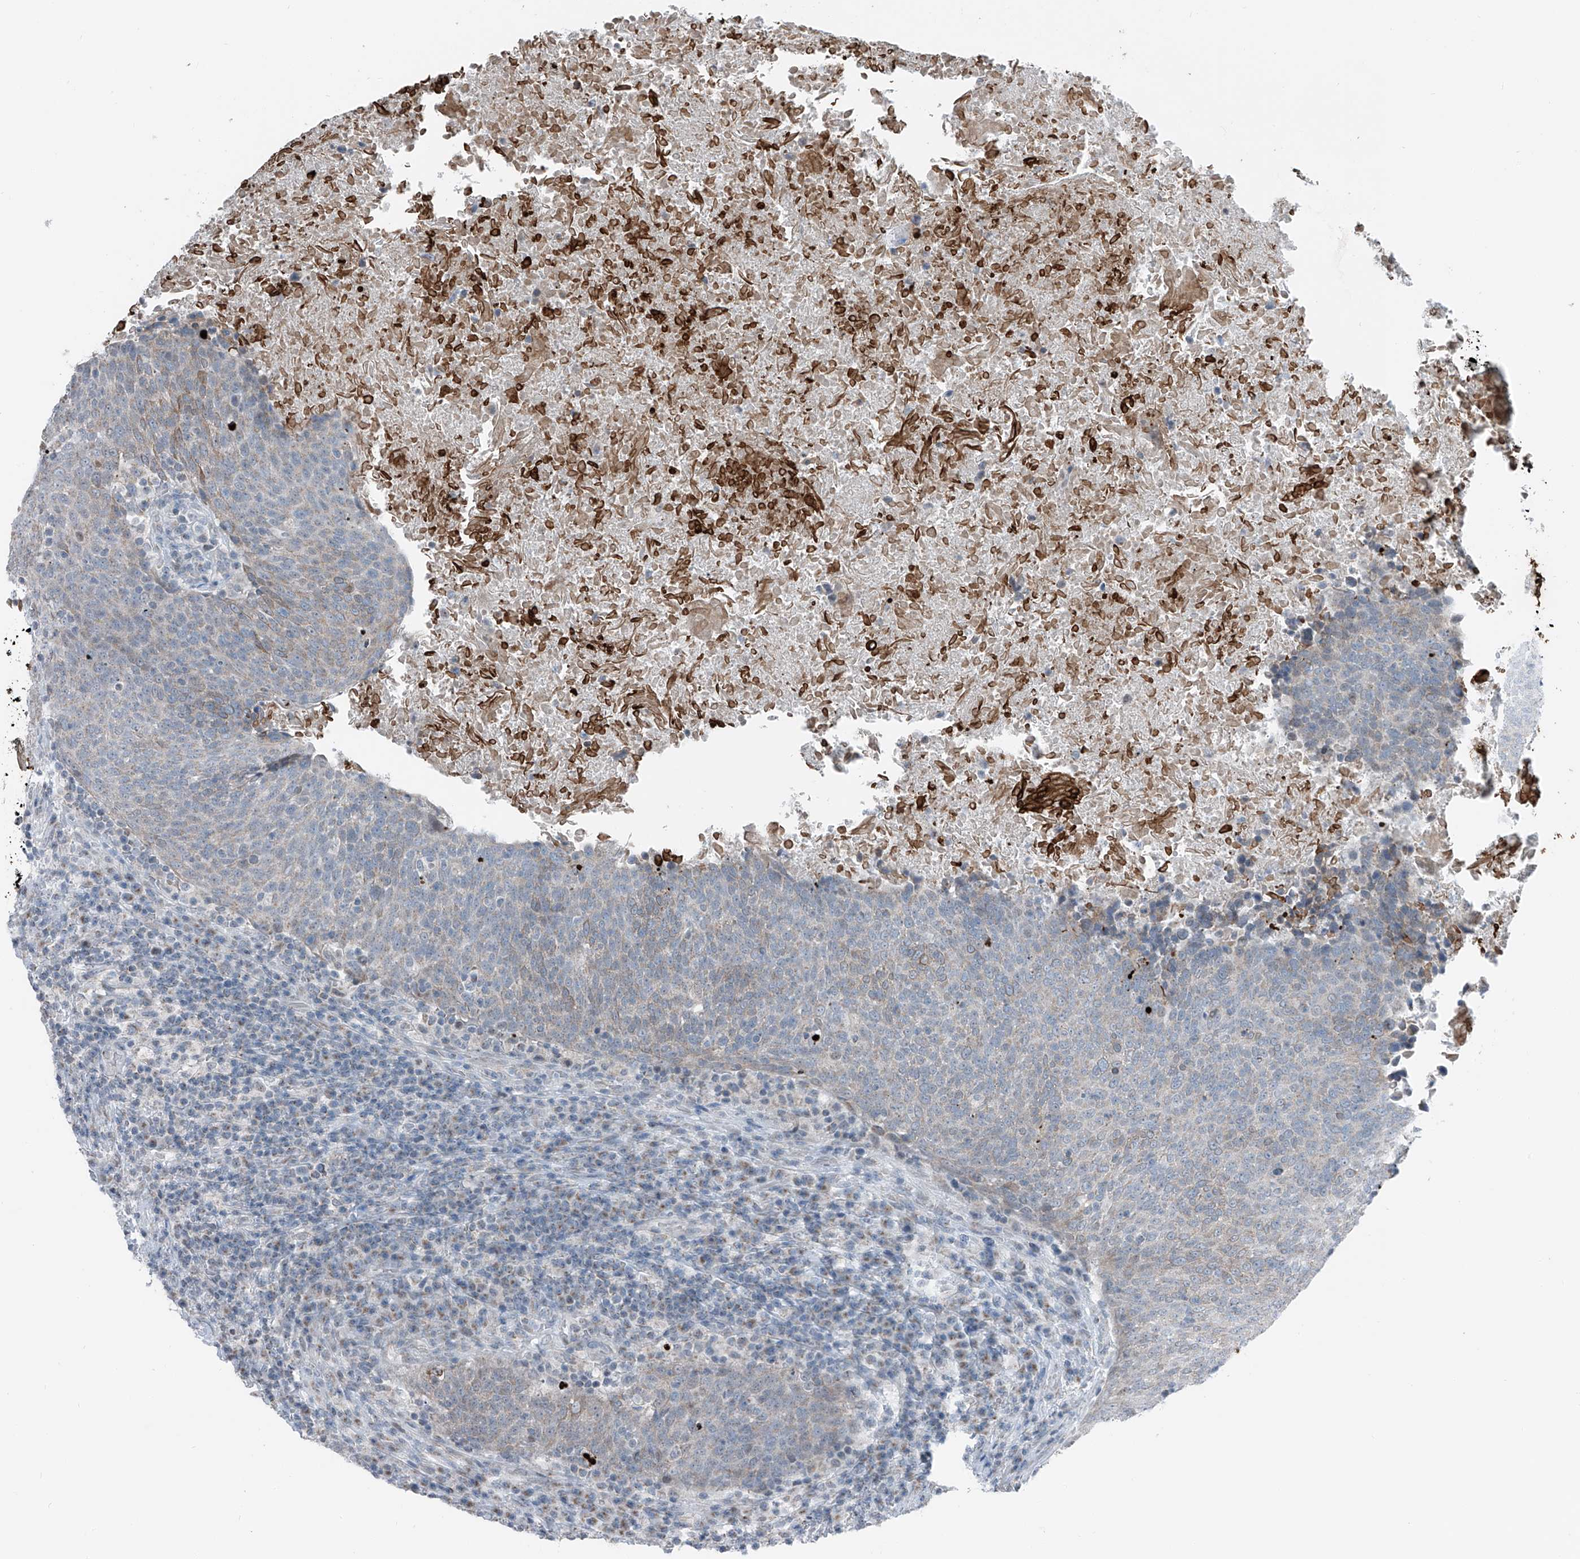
{"staining": {"intensity": "weak", "quantity": "<25%", "location": "cytoplasmic/membranous"}, "tissue": "head and neck cancer", "cell_type": "Tumor cells", "image_type": "cancer", "snomed": [{"axis": "morphology", "description": "Squamous cell carcinoma, NOS"}, {"axis": "morphology", "description": "Squamous cell carcinoma, metastatic, NOS"}, {"axis": "topography", "description": "Lymph node"}, {"axis": "topography", "description": "Head-Neck"}], "caption": "A micrograph of human metastatic squamous cell carcinoma (head and neck) is negative for staining in tumor cells.", "gene": "DYRK1B", "patient": {"sex": "male", "age": 62}}